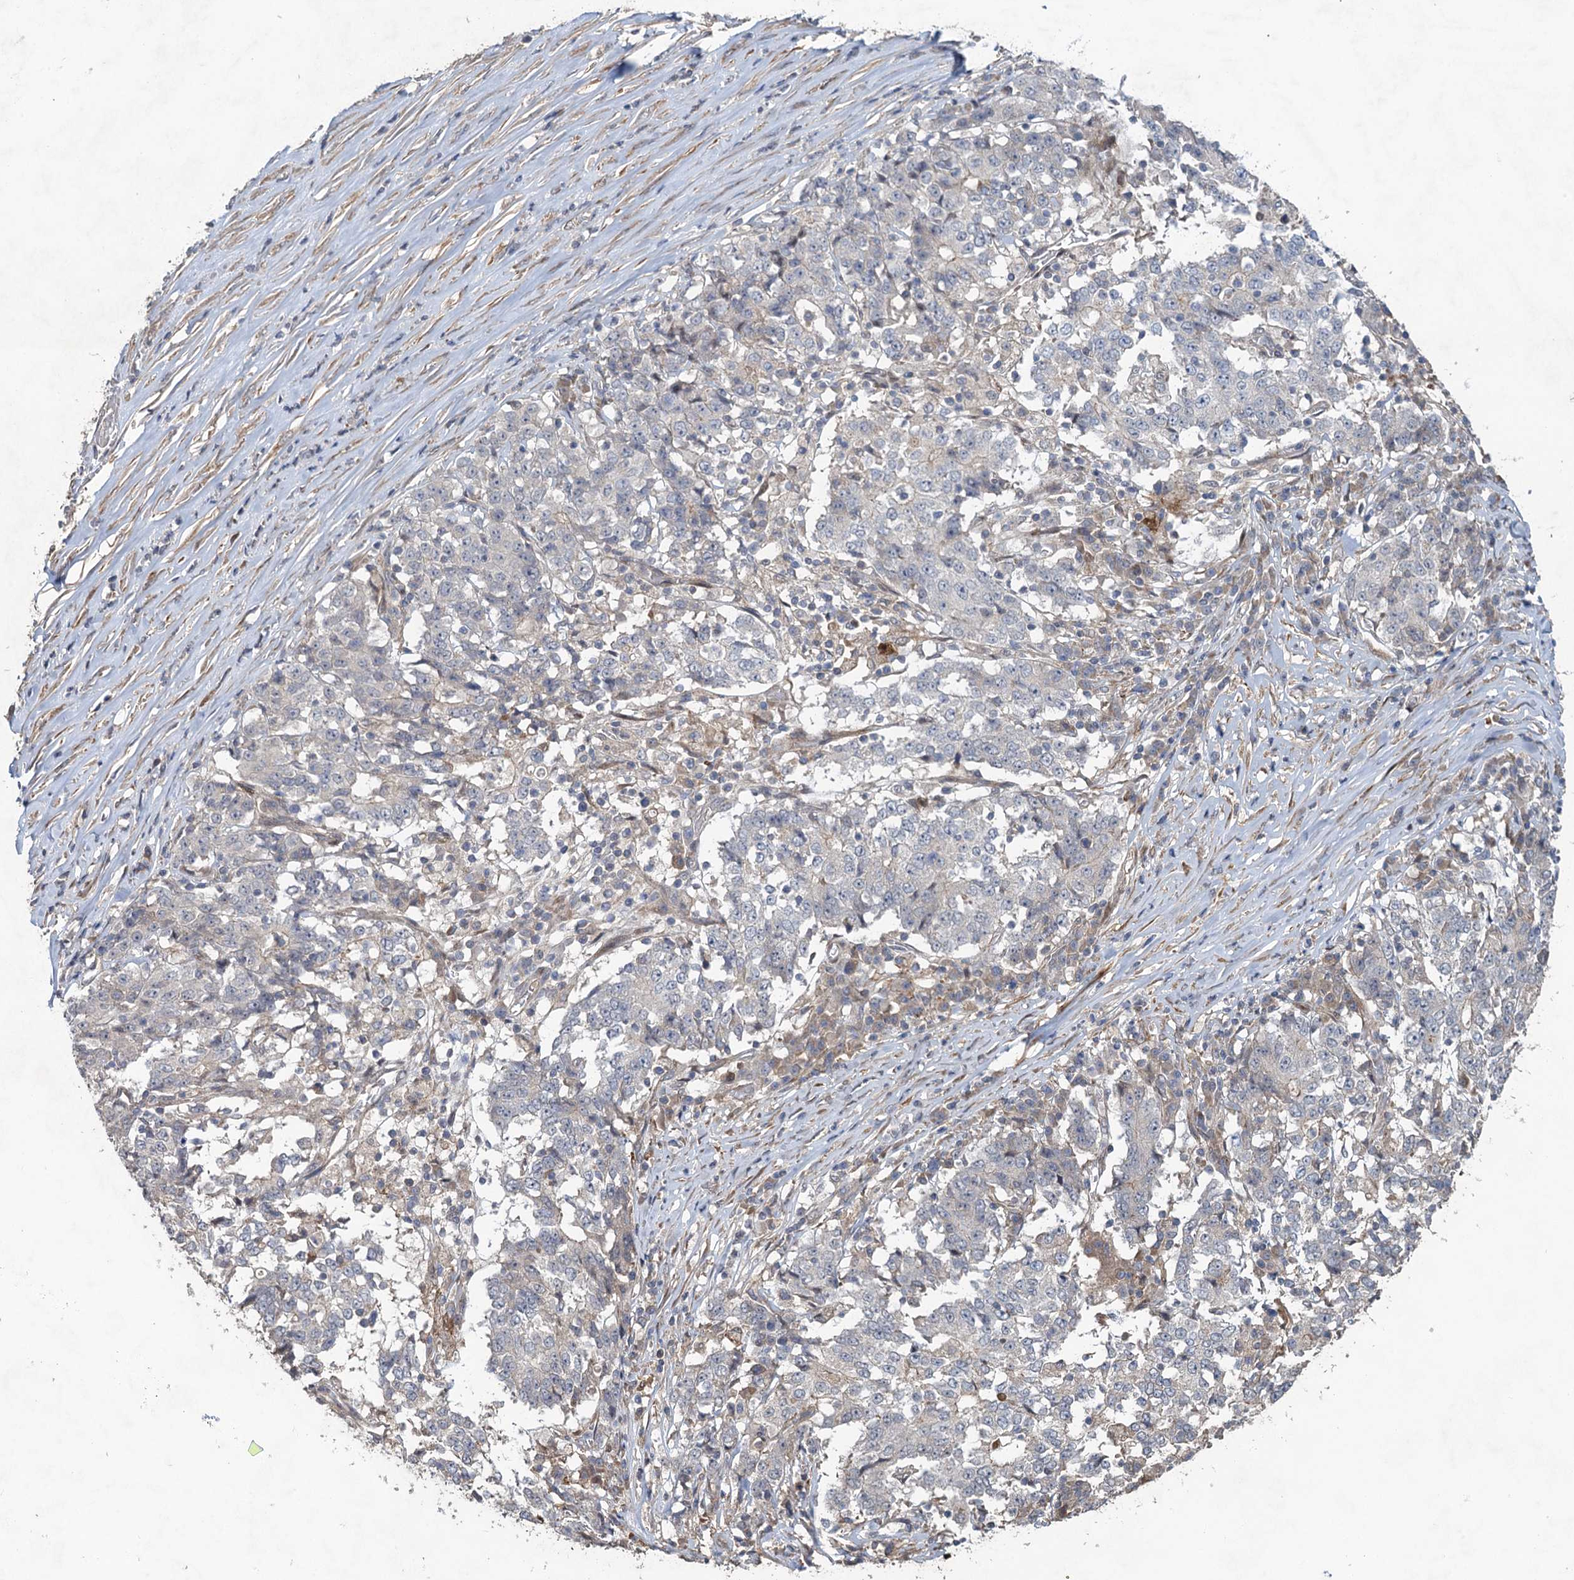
{"staining": {"intensity": "negative", "quantity": "none", "location": "none"}, "tissue": "stomach cancer", "cell_type": "Tumor cells", "image_type": "cancer", "snomed": [{"axis": "morphology", "description": "Adenocarcinoma, NOS"}, {"axis": "topography", "description": "Stomach"}], "caption": "A high-resolution image shows IHC staining of stomach cancer, which exhibits no significant staining in tumor cells. The staining was performed using DAB (3,3'-diaminobenzidine) to visualize the protein expression in brown, while the nuclei were stained in blue with hematoxylin (Magnification: 20x).", "gene": "NUDT22", "patient": {"sex": "male", "age": 59}}